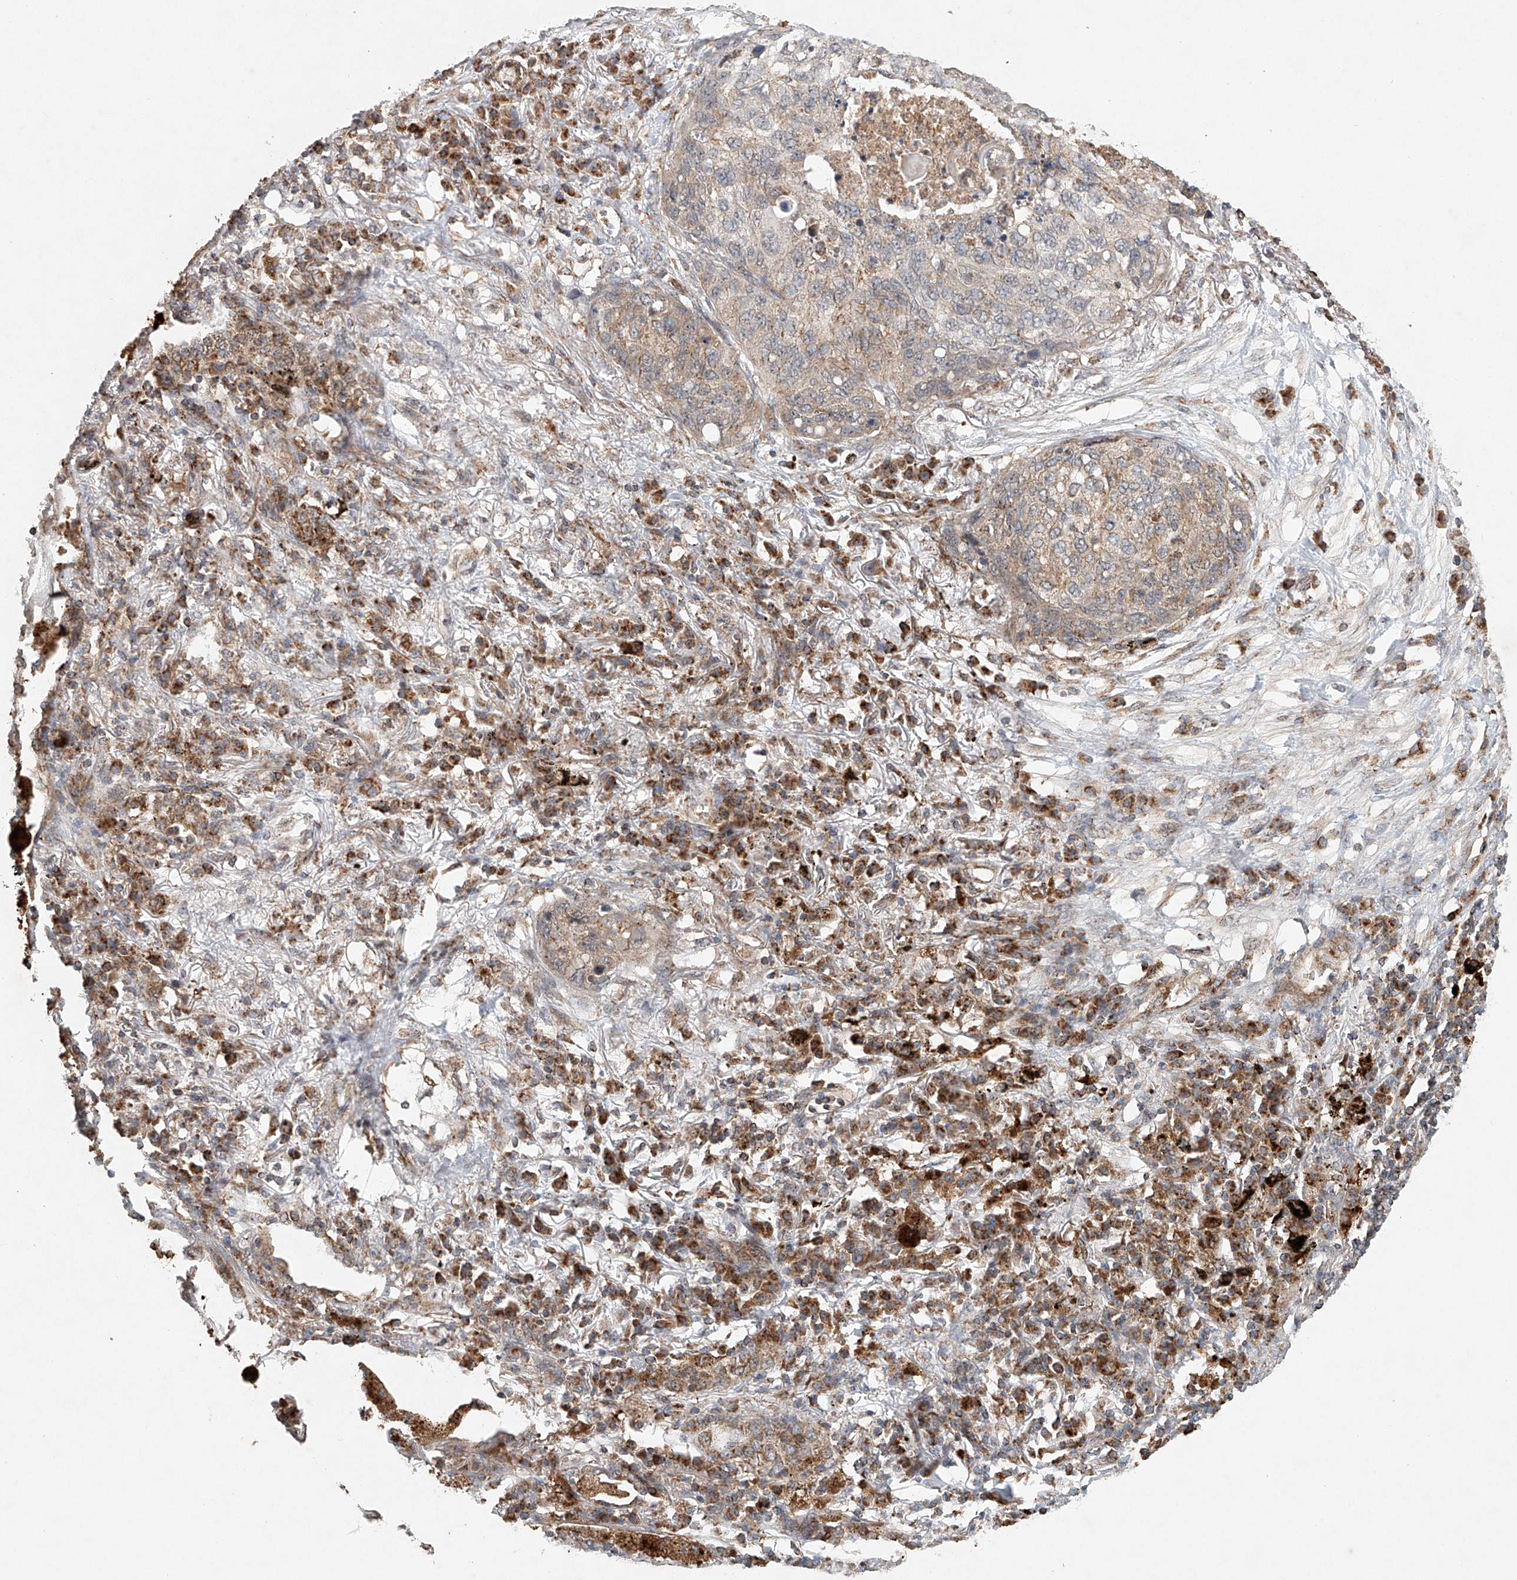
{"staining": {"intensity": "weak", "quantity": ">75%", "location": "cytoplasmic/membranous"}, "tissue": "lung cancer", "cell_type": "Tumor cells", "image_type": "cancer", "snomed": [{"axis": "morphology", "description": "Squamous cell carcinoma, NOS"}, {"axis": "topography", "description": "Lung"}], "caption": "Protein expression analysis of human squamous cell carcinoma (lung) reveals weak cytoplasmic/membranous positivity in about >75% of tumor cells.", "gene": "DCAF11", "patient": {"sex": "female", "age": 63}}